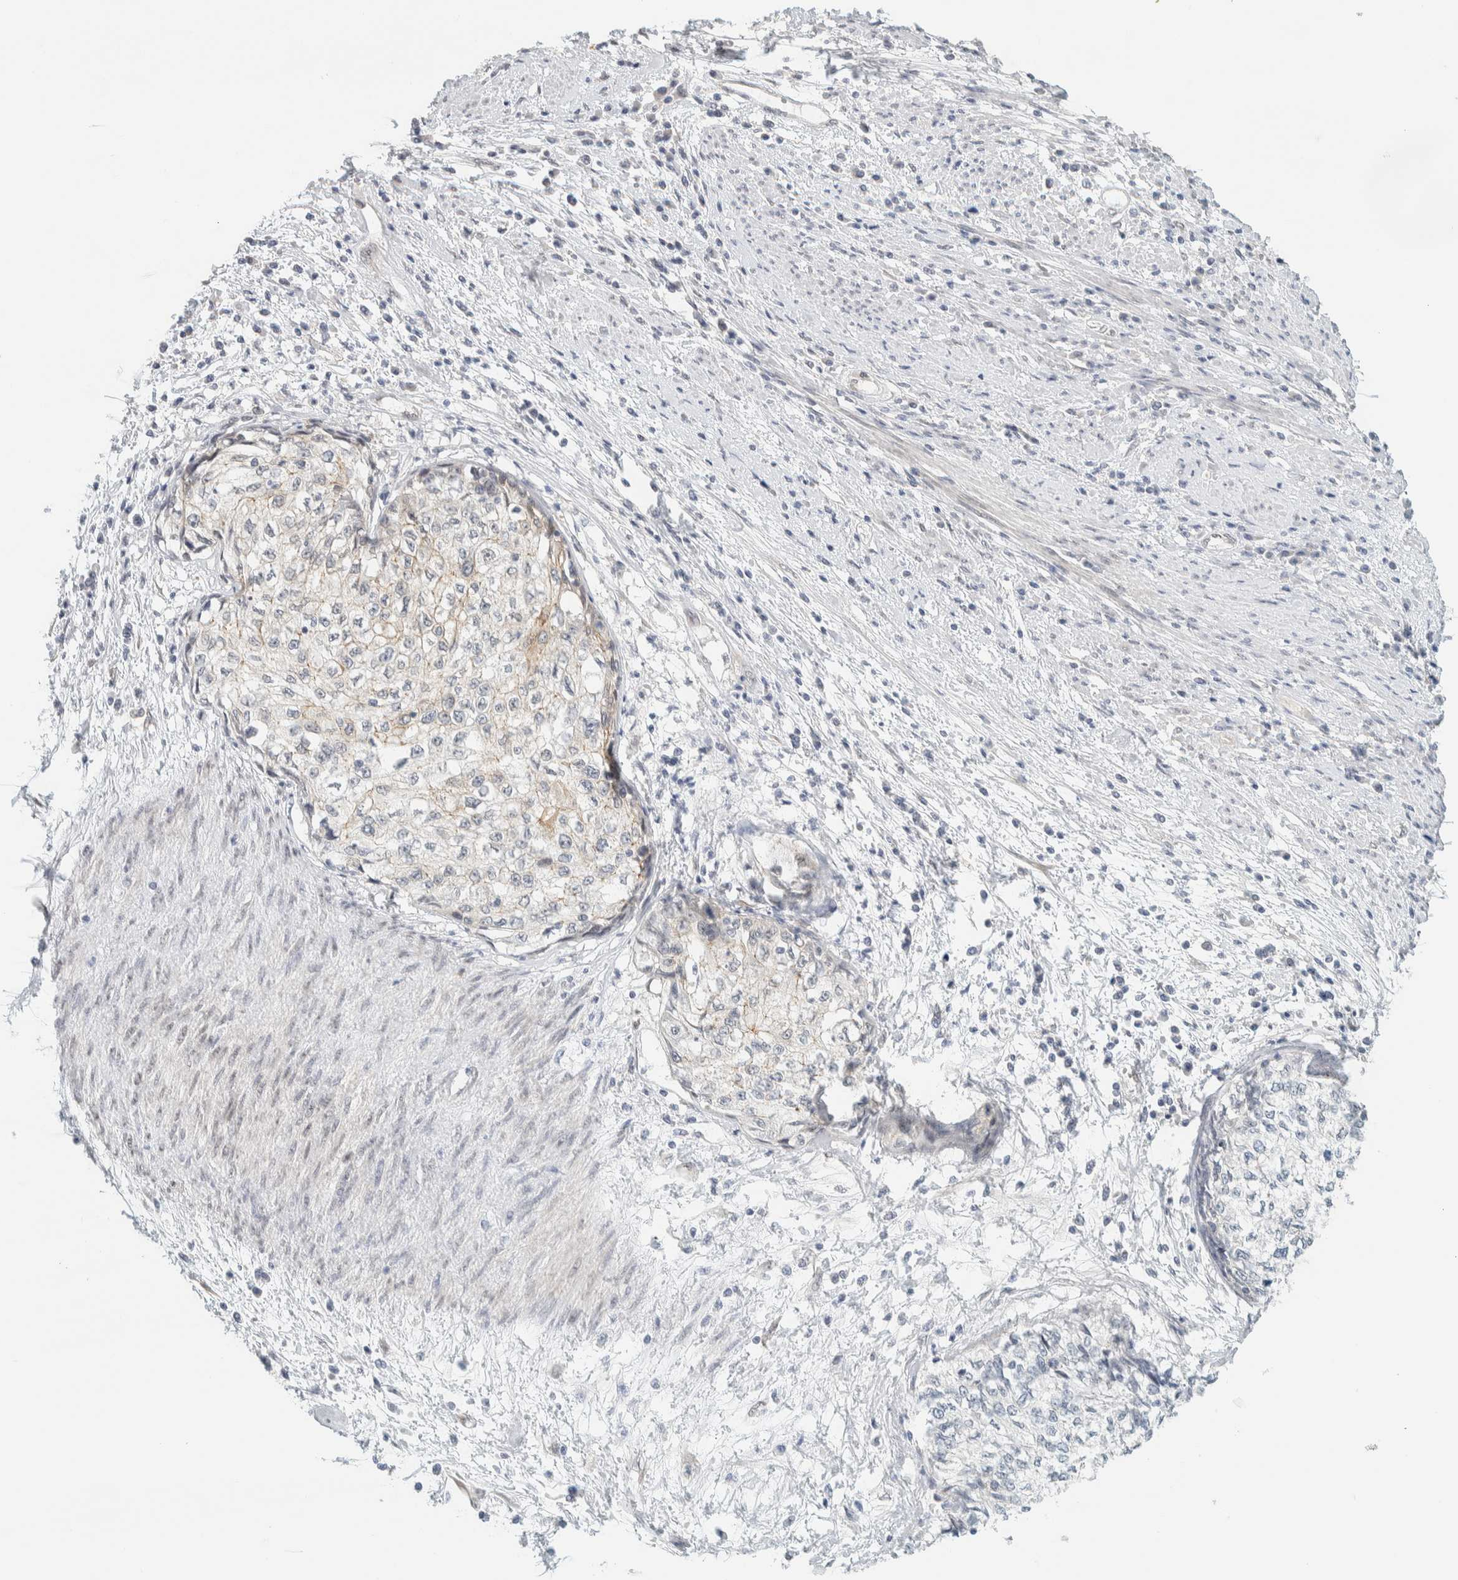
{"staining": {"intensity": "weak", "quantity": "<25%", "location": "cytoplasmic/membranous"}, "tissue": "cervical cancer", "cell_type": "Tumor cells", "image_type": "cancer", "snomed": [{"axis": "morphology", "description": "Squamous cell carcinoma, NOS"}, {"axis": "topography", "description": "Cervix"}], "caption": "IHC of squamous cell carcinoma (cervical) displays no positivity in tumor cells. (Brightfield microscopy of DAB immunohistochemistry at high magnification).", "gene": "C1QTNF12", "patient": {"sex": "female", "age": 57}}